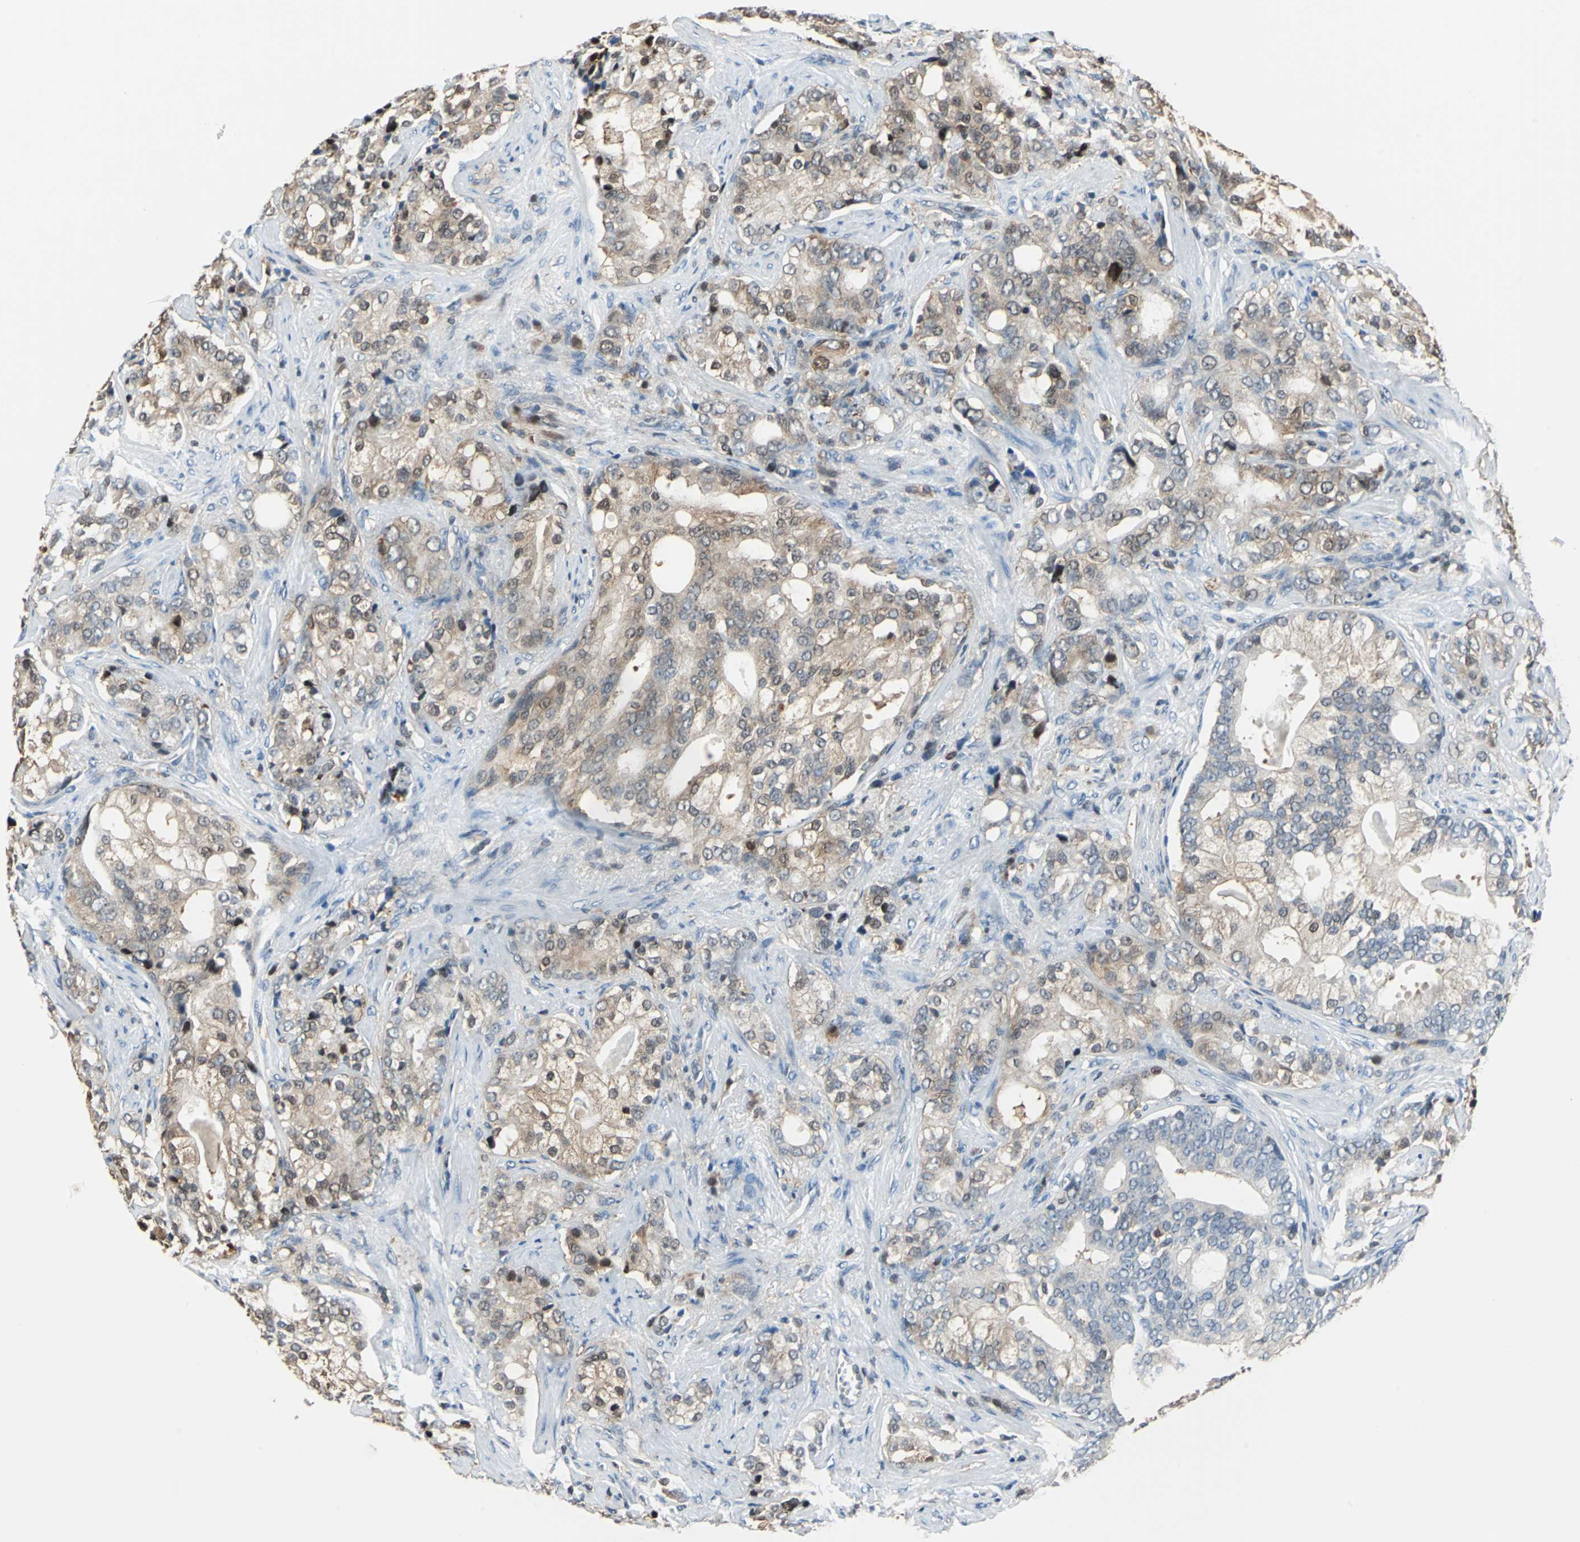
{"staining": {"intensity": "weak", "quantity": "25%-75%", "location": "cytoplasmic/membranous,nuclear"}, "tissue": "prostate cancer", "cell_type": "Tumor cells", "image_type": "cancer", "snomed": [{"axis": "morphology", "description": "Adenocarcinoma, Low grade"}, {"axis": "topography", "description": "Prostate"}], "caption": "Immunohistochemistry image of neoplastic tissue: prostate low-grade adenocarcinoma stained using IHC exhibits low levels of weak protein expression localized specifically in the cytoplasmic/membranous and nuclear of tumor cells, appearing as a cytoplasmic/membranous and nuclear brown color.", "gene": "PSME1", "patient": {"sex": "male", "age": 58}}